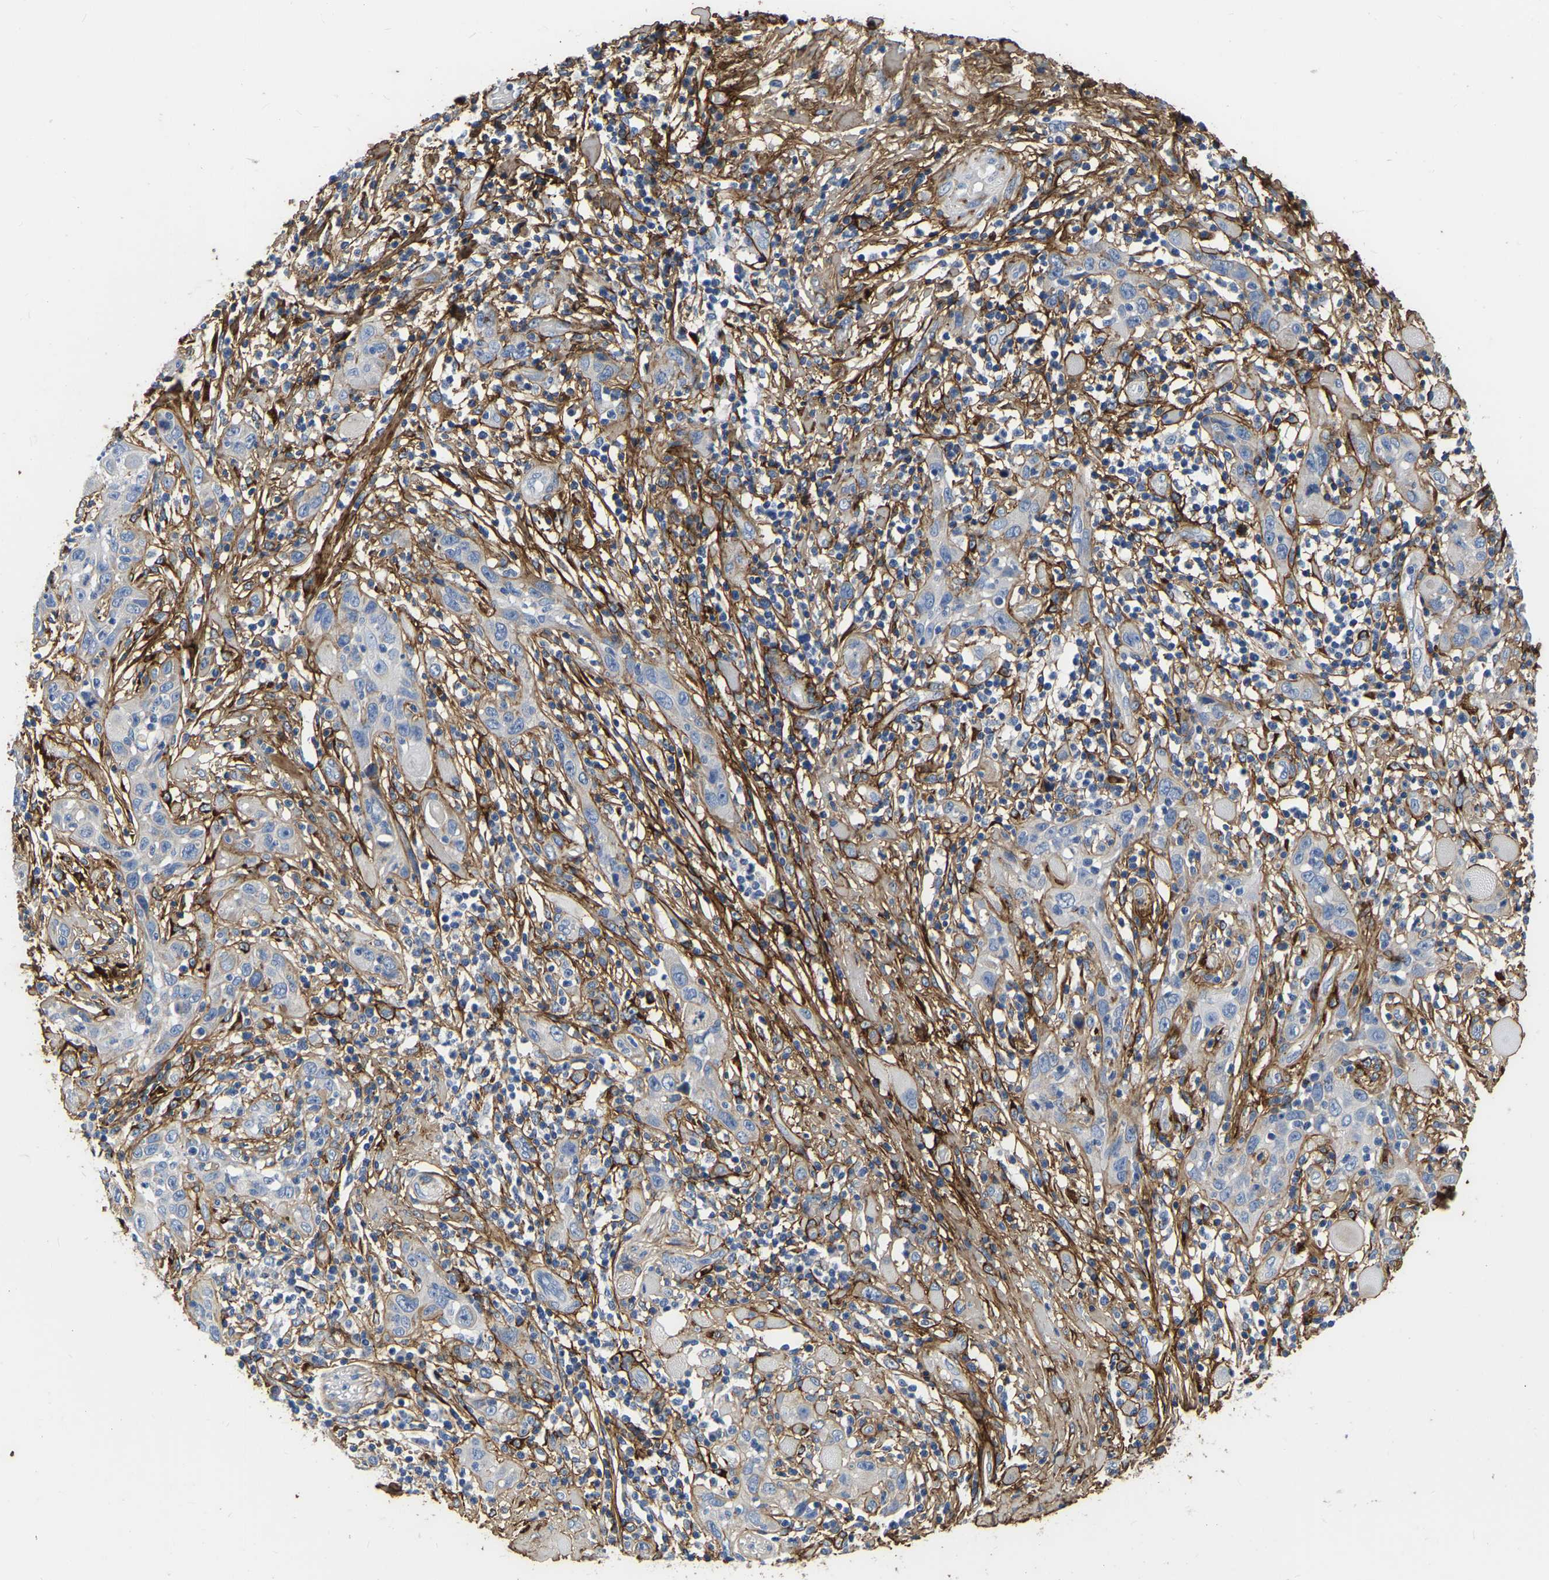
{"staining": {"intensity": "negative", "quantity": "none", "location": "none"}, "tissue": "skin cancer", "cell_type": "Tumor cells", "image_type": "cancer", "snomed": [{"axis": "morphology", "description": "Squamous cell carcinoma, NOS"}, {"axis": "topography", "description": "Skin"}], "caption": "Skin squamous cell carcinoma stained for a protein using IHC shows no expression tumor cells.", "gene": "COL6A1", "patient": {"sex": "female", "age": 88}}